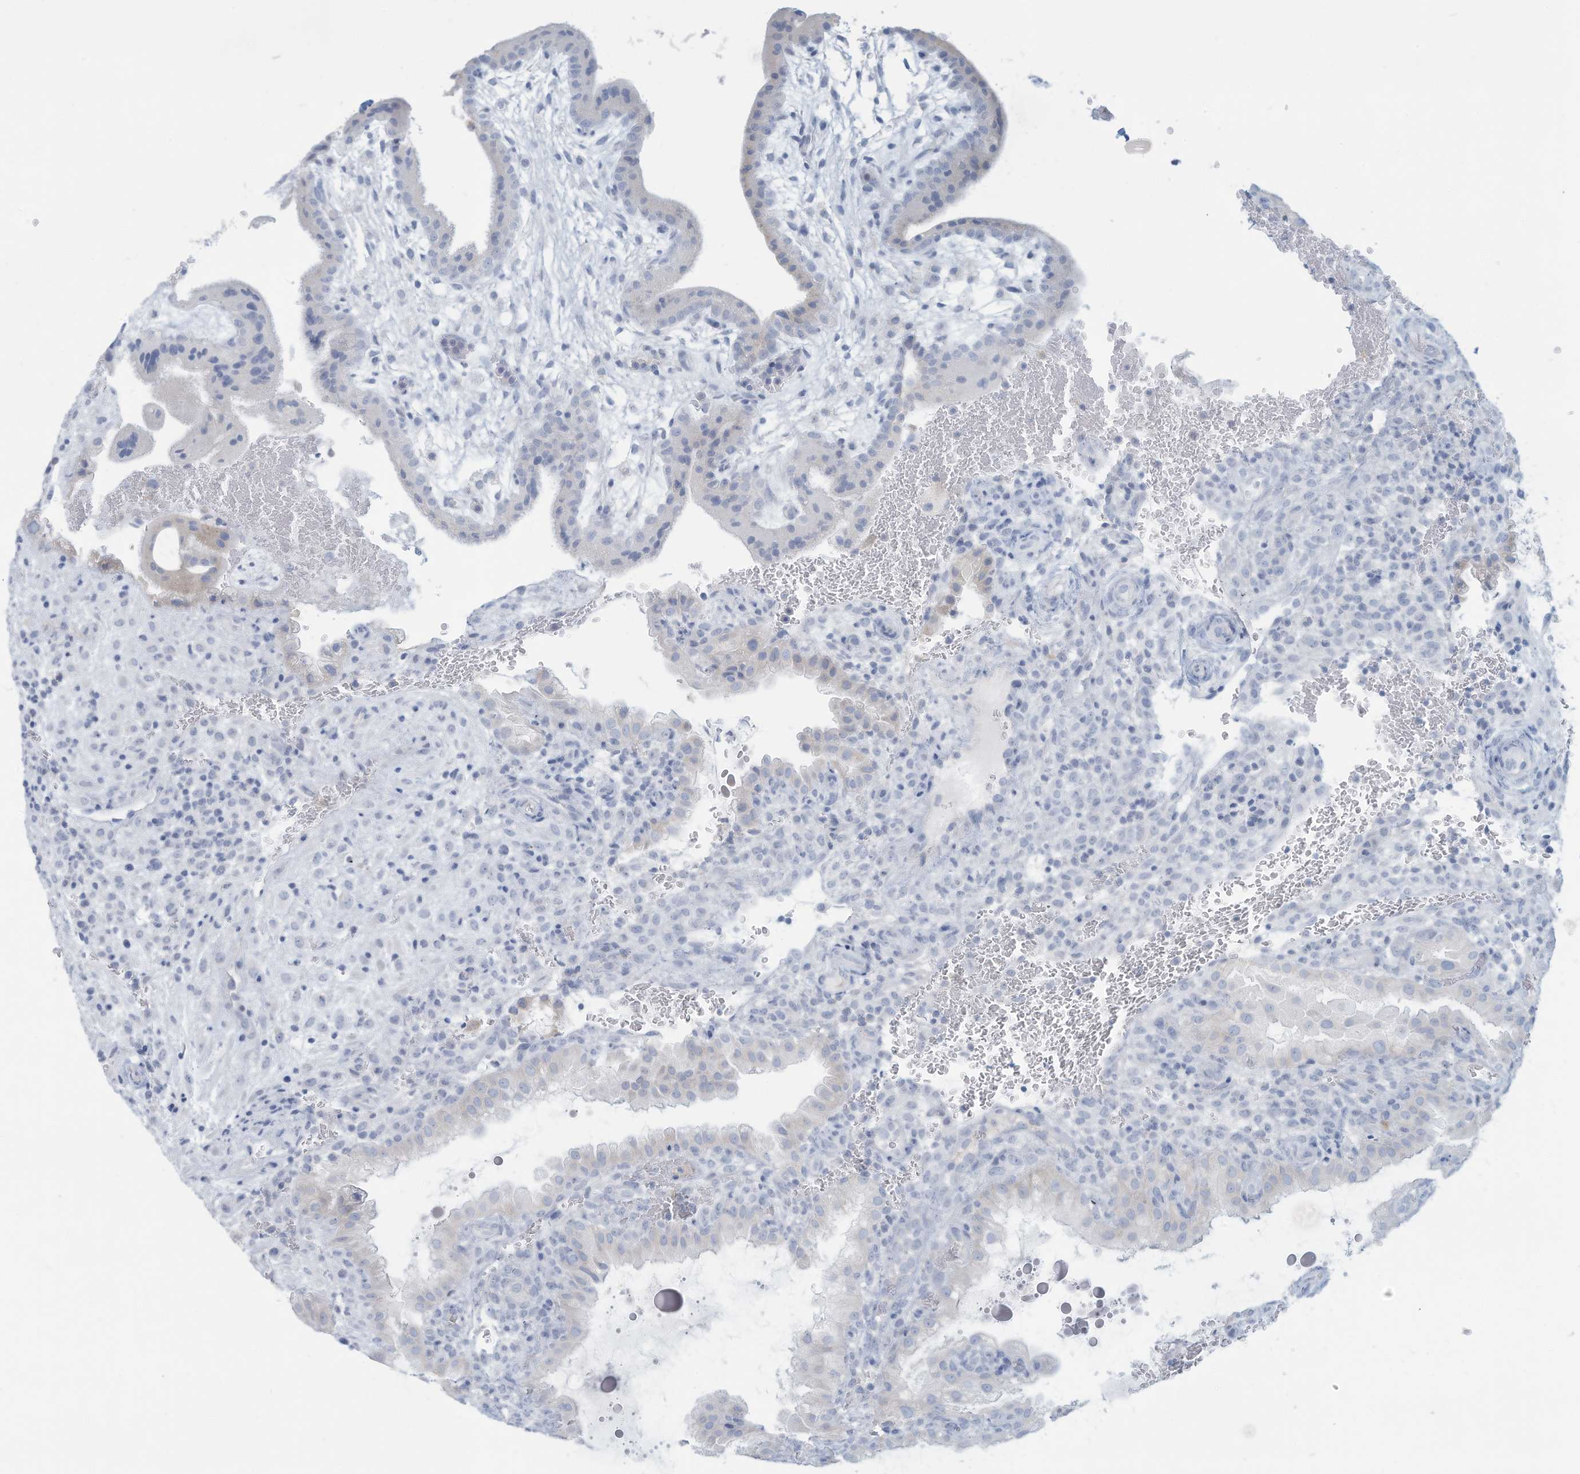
{"staining": {"intensity": "negative", "quantity": "none", "location": "none"}, "tissue": "placenta", "cell_type": "Decidual cells", "image_type": "normal", "snomed": [{"axis": "morphology", "description": "Normal tissue, NOS"}, {"axis": "topography", "description": "Placenta"}], "caption": "High power microscopy histopathology image of an IHC histopathology image of normal placenta, revealing no significant staining in decidual cells.", "gene": "ERI2", "patient": {"sex": "female", "age": 35}}